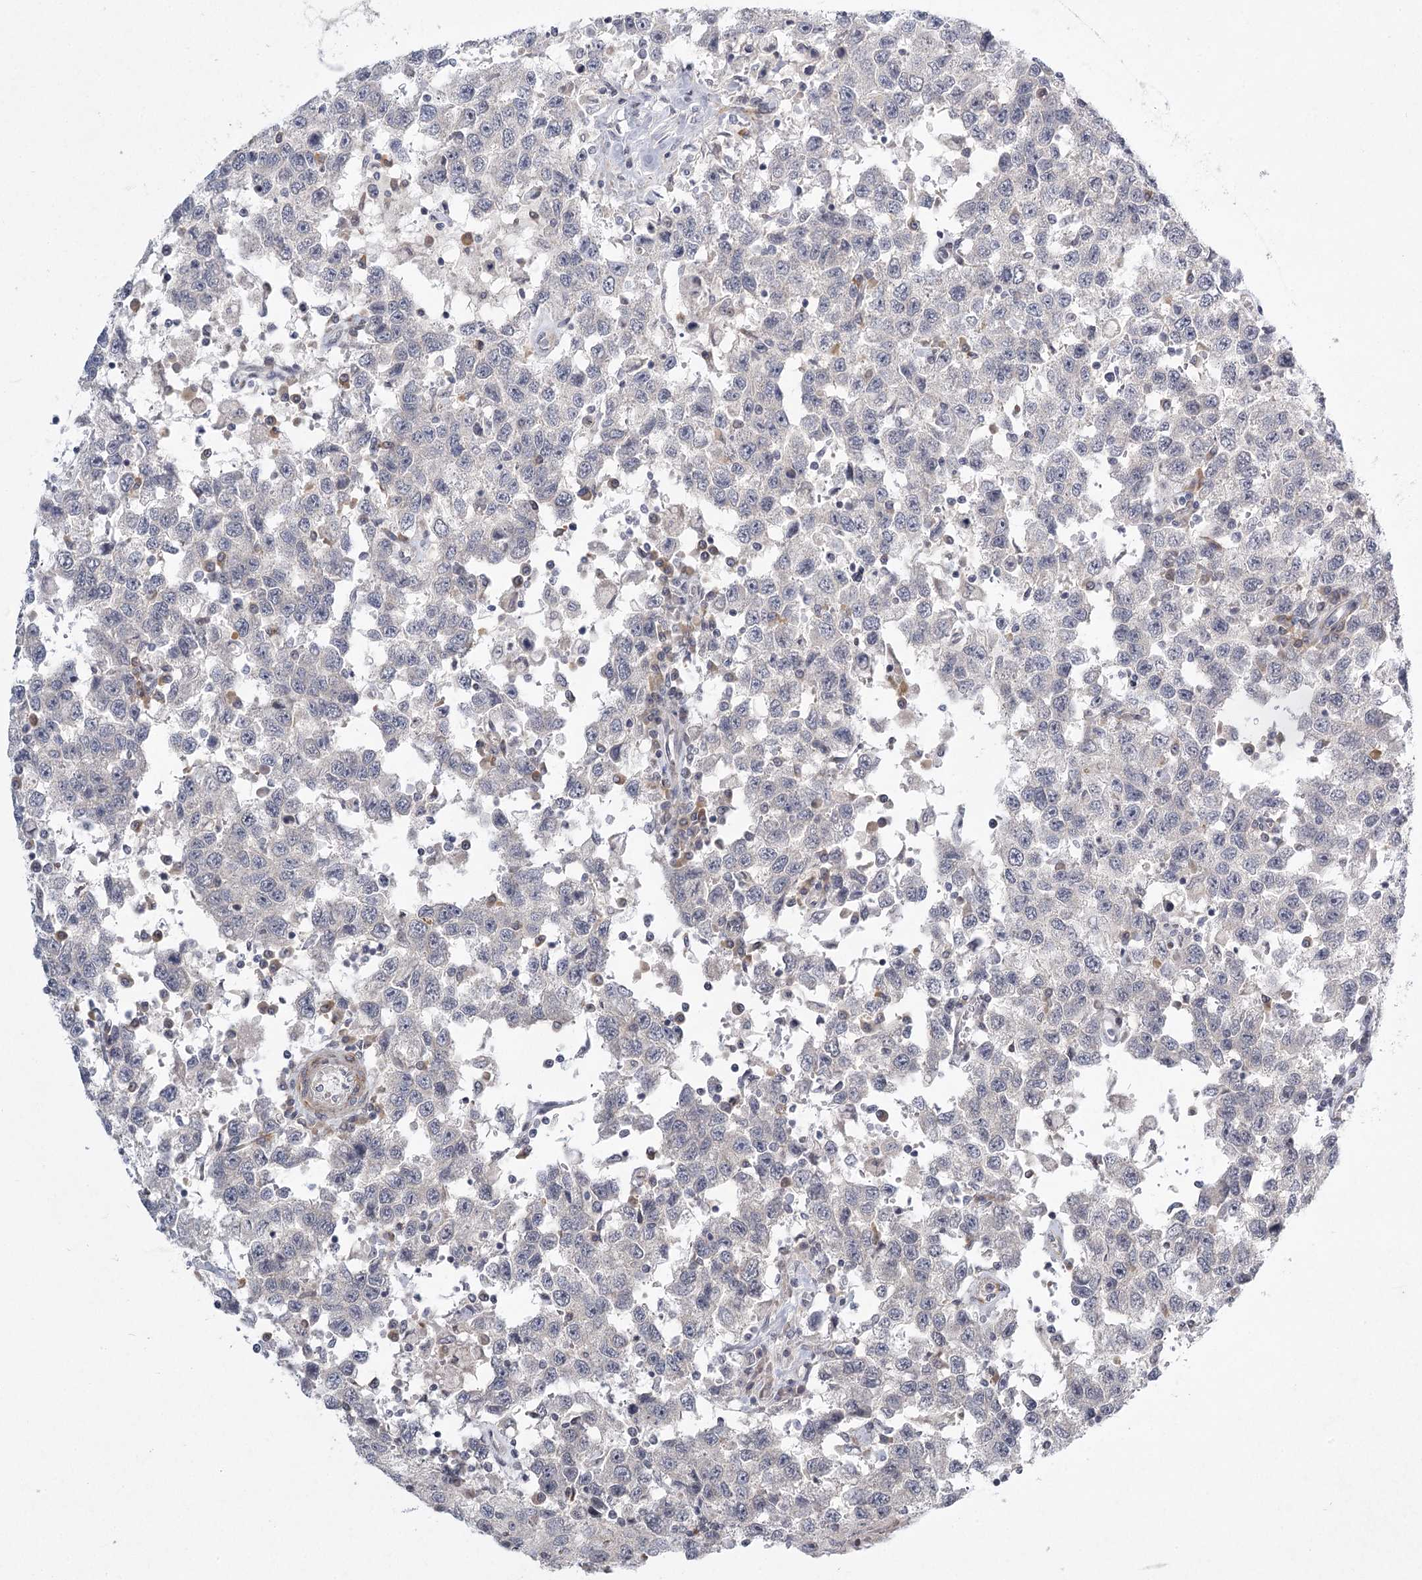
{"staining": {"intensity": "negative", "quantity": "none", "location": "none"}, "tissue": "testis cancer", "cell_type": "Tumor cells", "image_type": "cancer", "snomed": [{"axis": "morphology", "description": "Seminoma, NOS"}, {"axis": "topography", "description": "Testis"}], "caption": "This is an immunohistochemistry photomicrograph of human testis seminoma. There is no positivity in tumor cells.", "gene": "MEPE", "patient": {"sex": "male", "age": 41}}